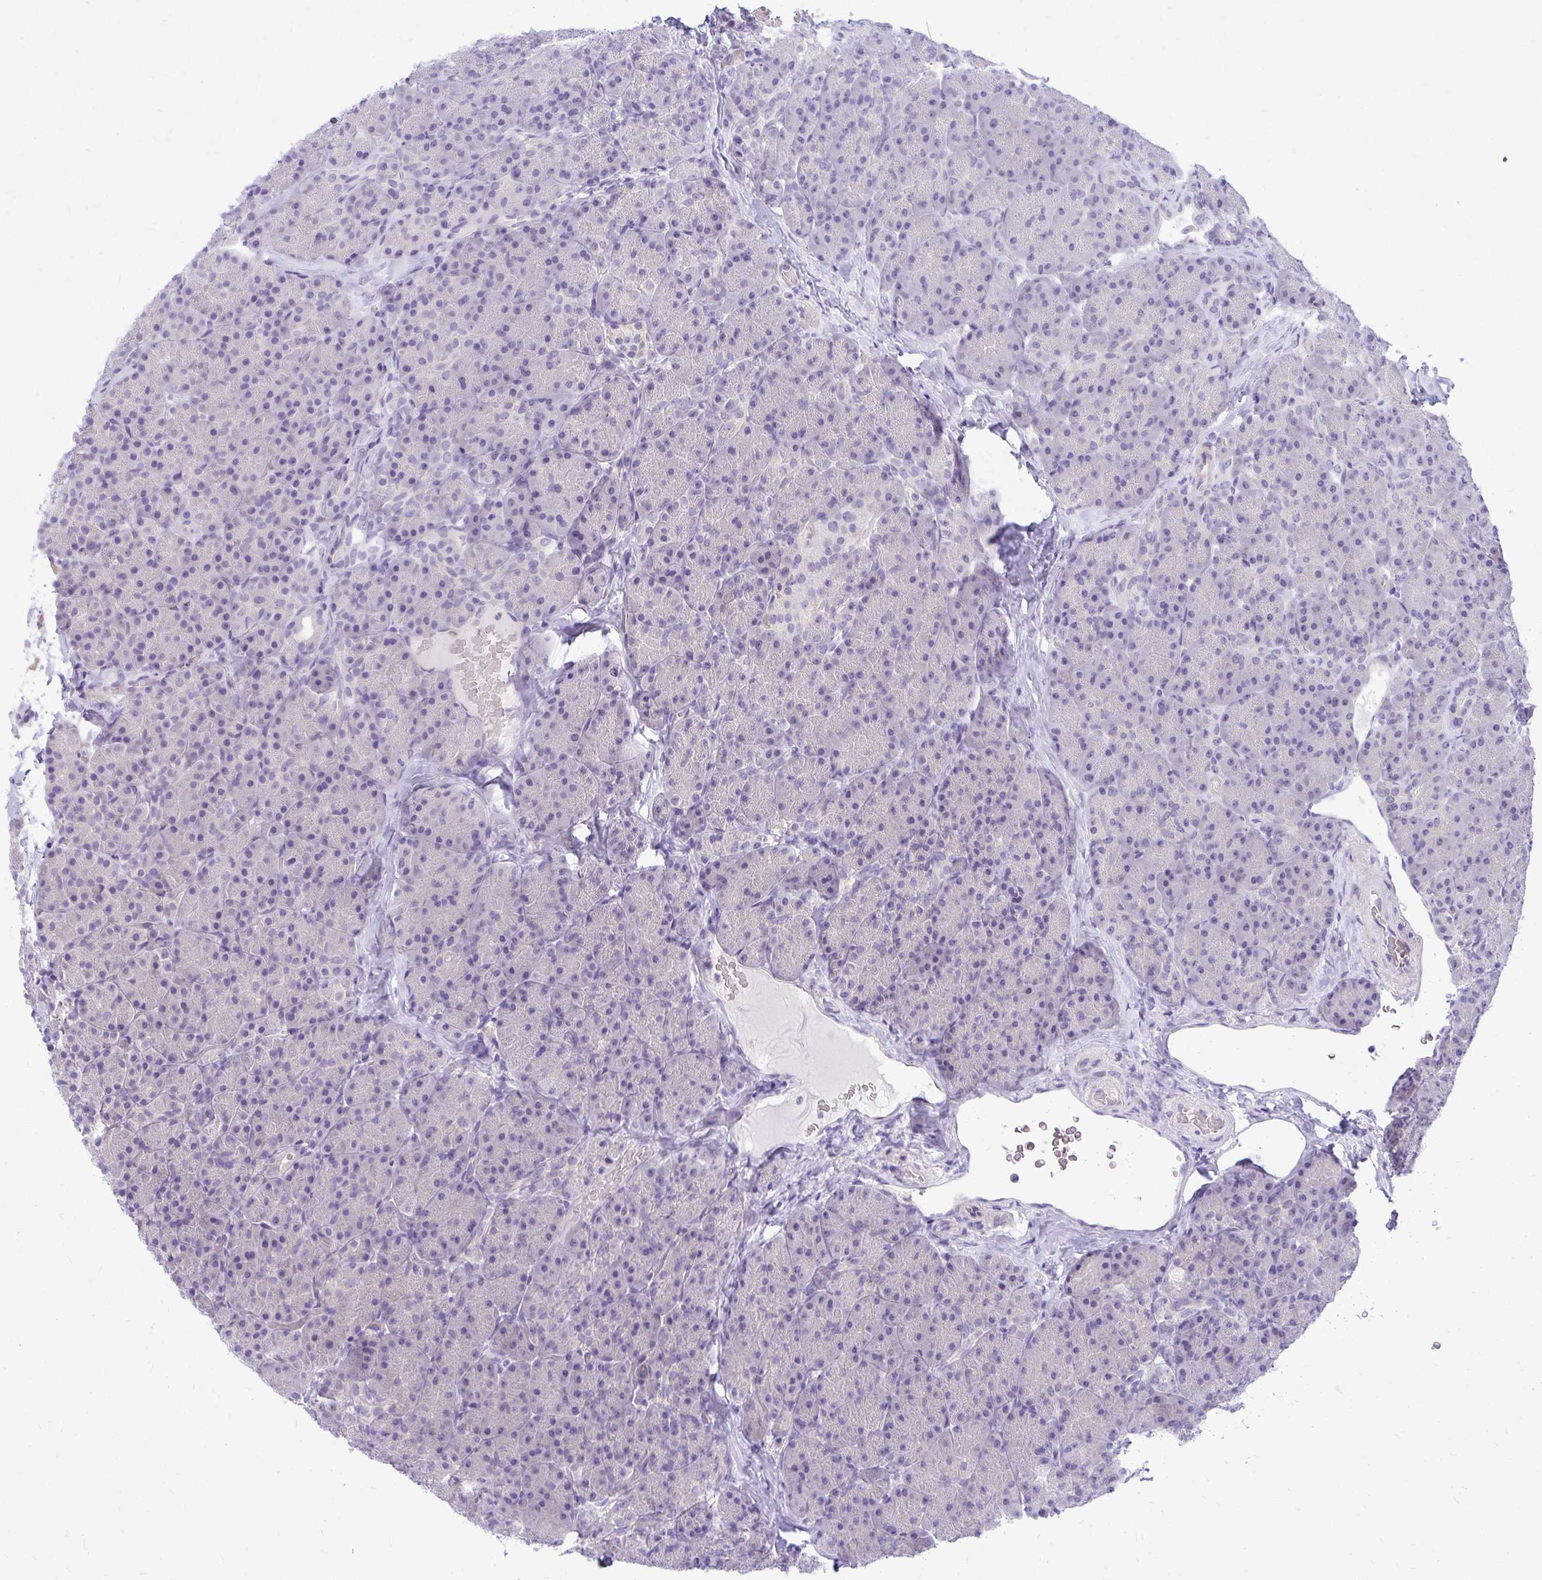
{"staining": {"intensity": "negative", "quantity": "none", "location": "none"}, "tissue": "pancreas", "cell_type": "Exocrine glandular cells", "image_type": "normal", "snomed": [{"axis": "morphology", "description": "Normal tissue, NOS"}, {"axis": "topography", "description": "Pancreas"}], "caption": "The IHC micrograph has no significant expression in exocrine glandular cells of pancreas. (Brightfield microscopy of DAB IHC at high magnification).", "gene": "ZSWIM9", "patient": {"sex": "male", "age": 57}}